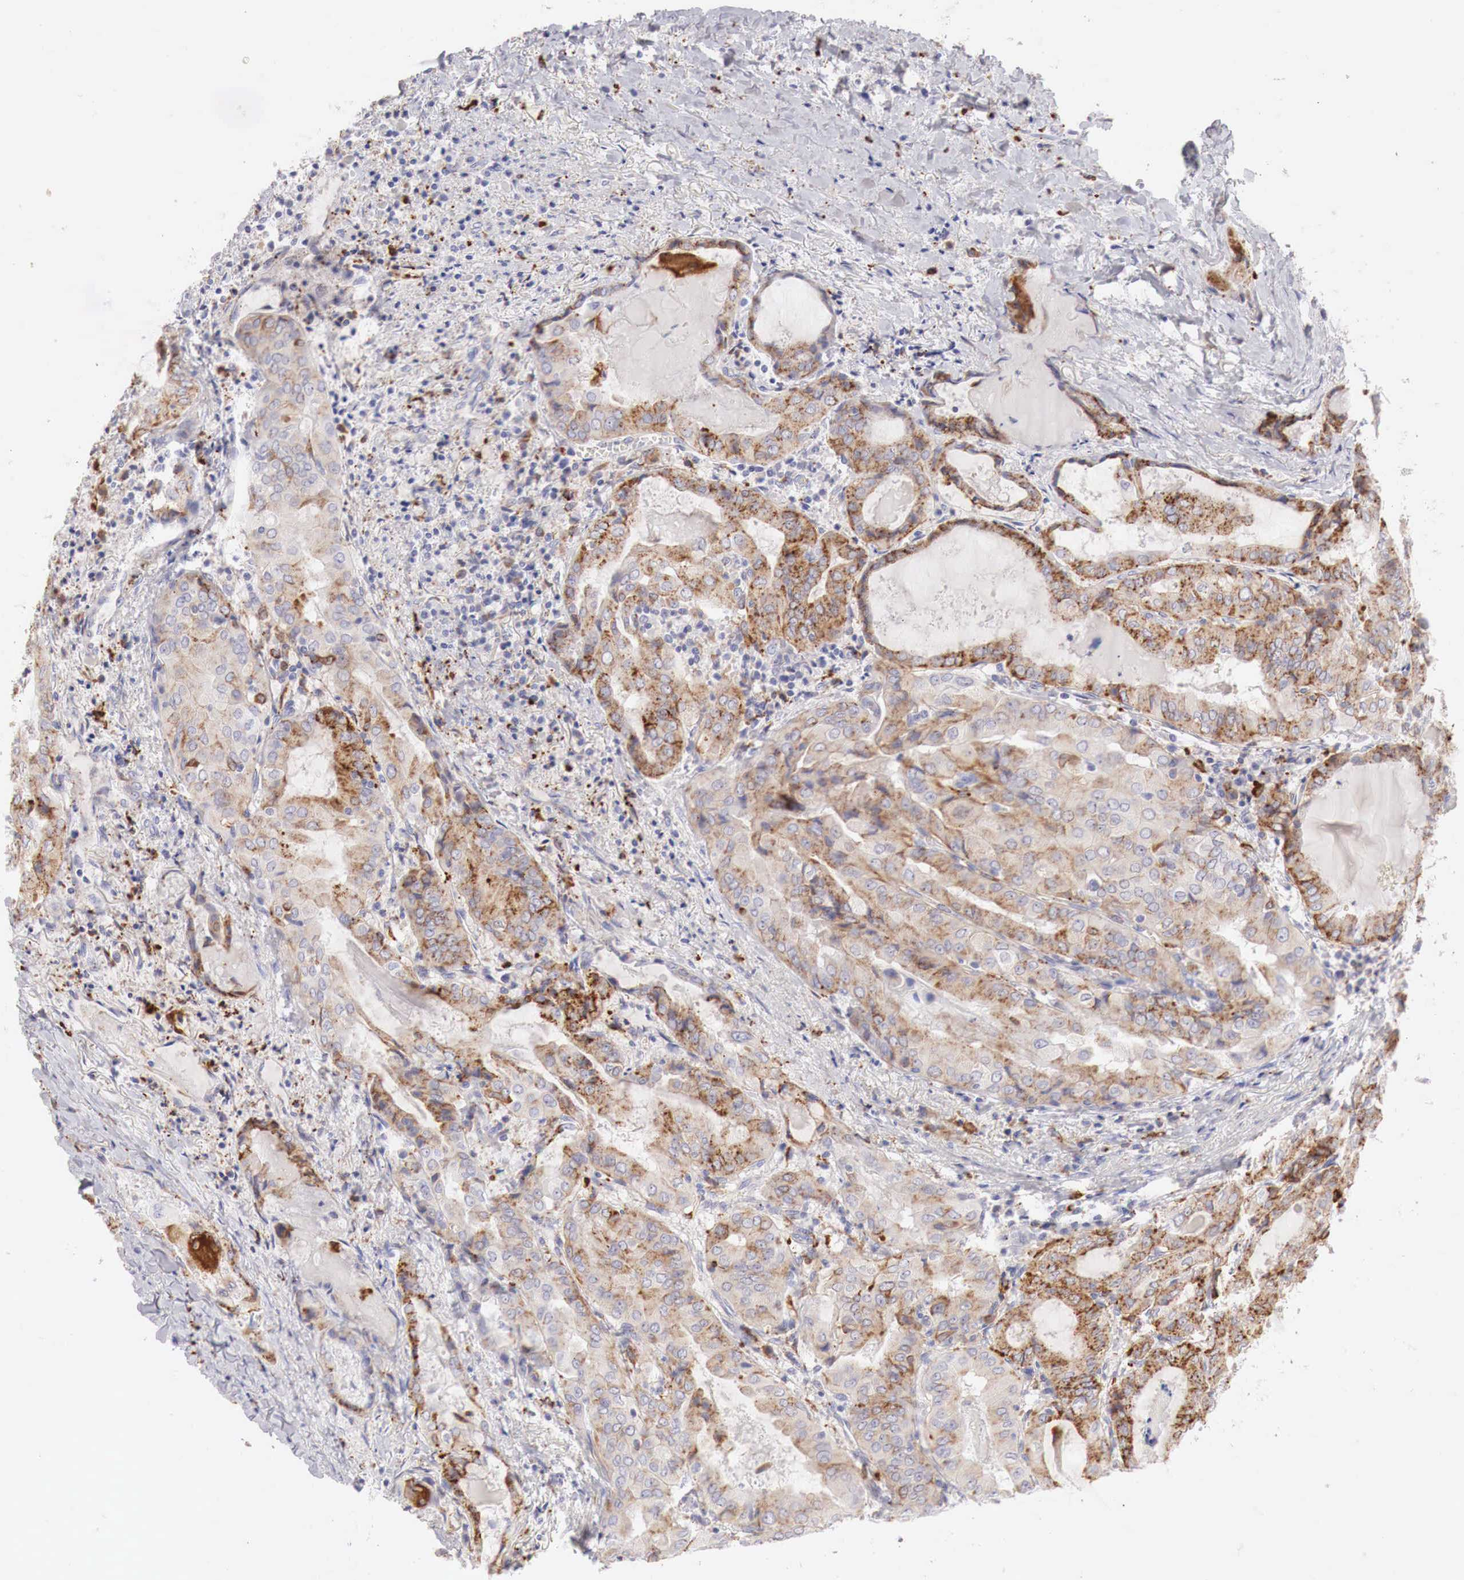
{"staining": {"intensity": "moderate", "quantity": ">75%", "location": "cytoplasmic/membranous"}, "tissue": "thyroid cancer", "cell_type": "Tumor cells", "image_type": "cancer", "snomed": [{"axis": "morphology", "description": "Papillary adenocarcinoma, NOS"}, {"axis": "topography", "description": "Thyroid gland"}], "caption": "A photomicrograph showing moderate cytoplasmic/membranous expression in approximately >75% of tumor cells in thyroid cancer, as visualized by brown immunohistochemical staining.", "gene": "GLA", "patient": {"sex": "female", "age": 71}}